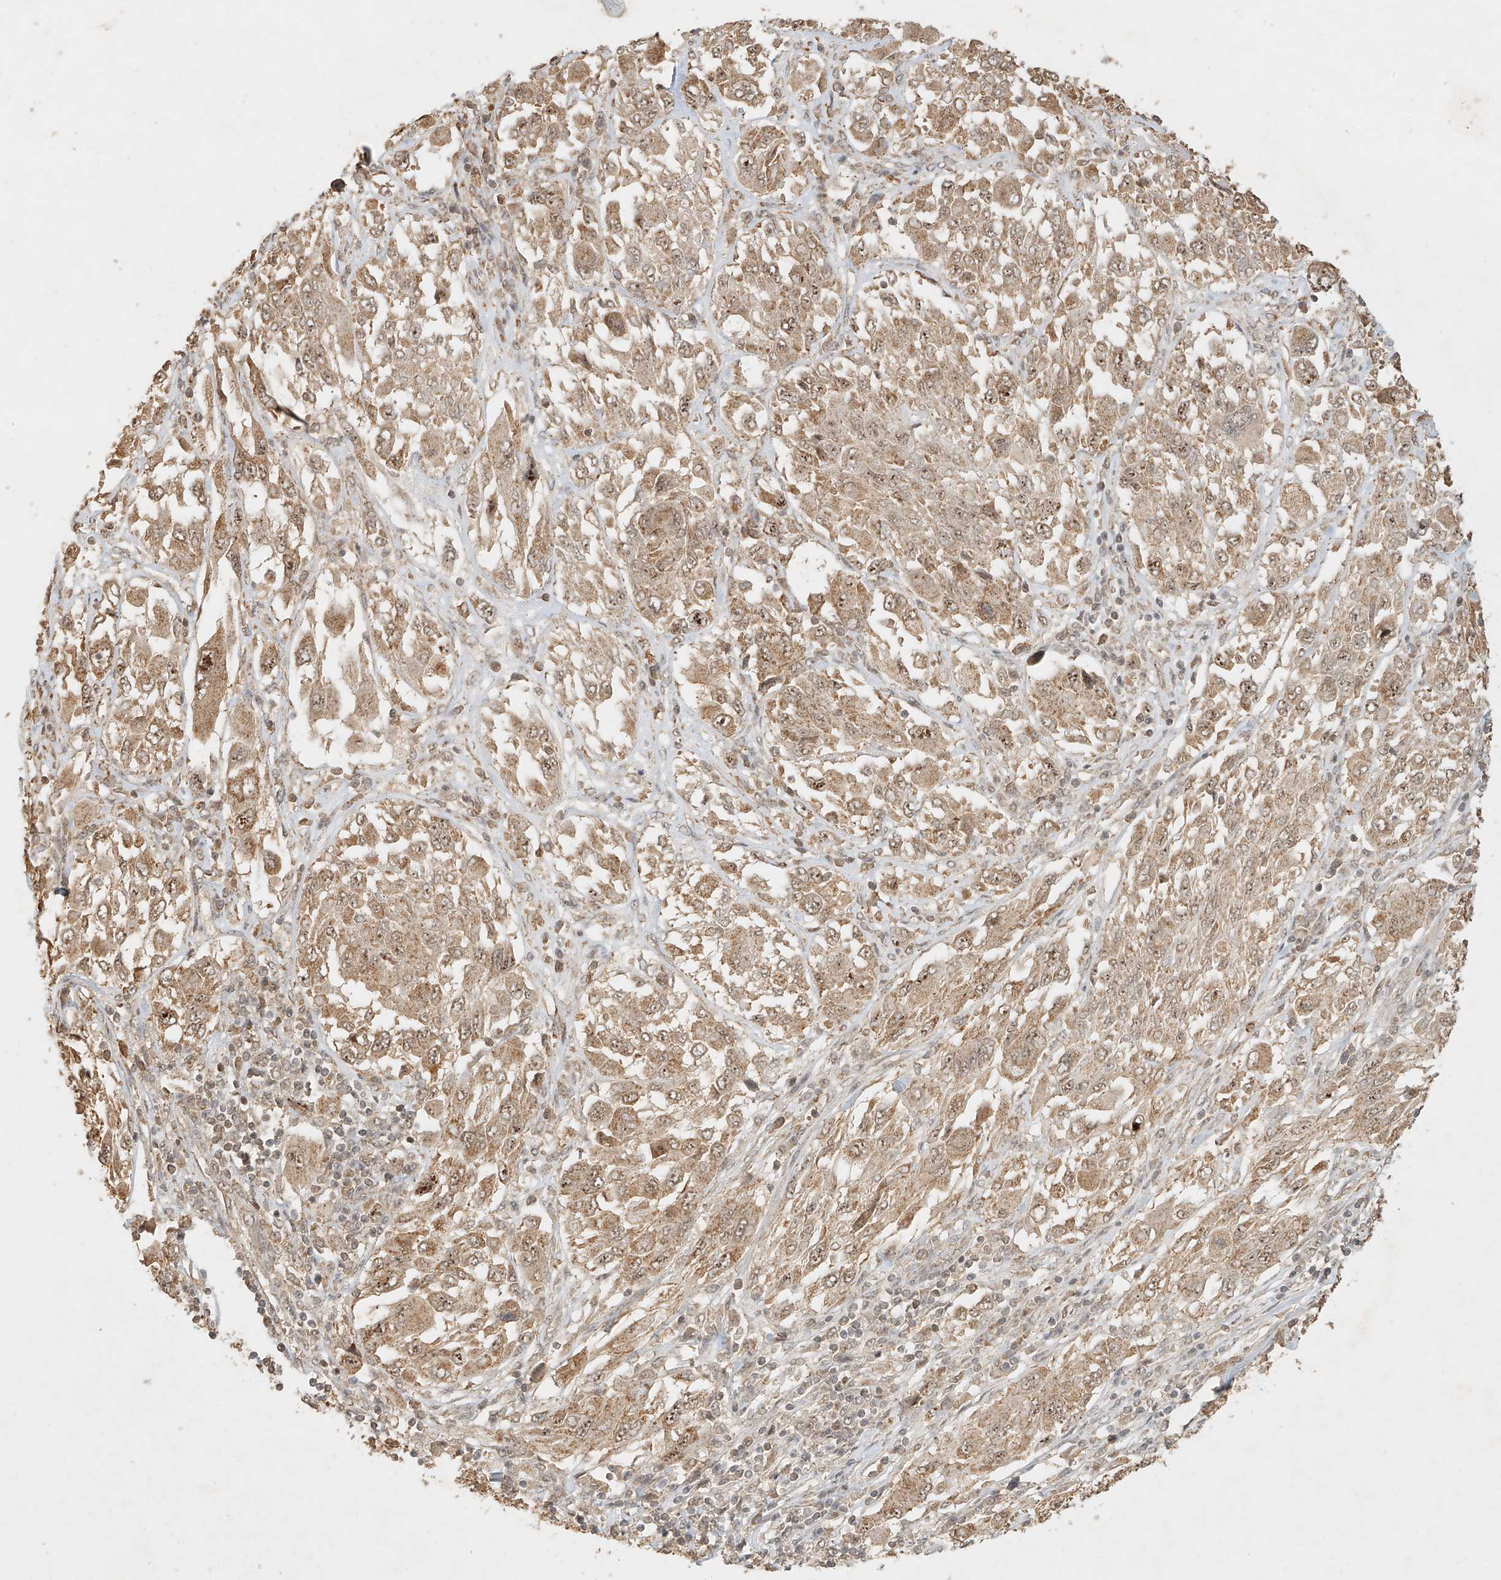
{"staining": {"intensity": "moderate", "quantity": ">75%", "location": "cytoplasmic/membranous,nuclear"}, "tissue": "melanoma", "cell_type": "Tumor cells", "image_type": "cancer", "snomed": [{"axis": "morphology", "description": "Malignant melanoma, NOS"}, {"axis": "topography", "description": "Skin"}], "caption": "Melanoma stained for a protein (brown) demonstrates moderate cytoplasmic/membranous and nuclear positive positivity in about >75% of tumor cells.", "gene": "CXorf58", "patient": {"sex": "female", "age": 91}}